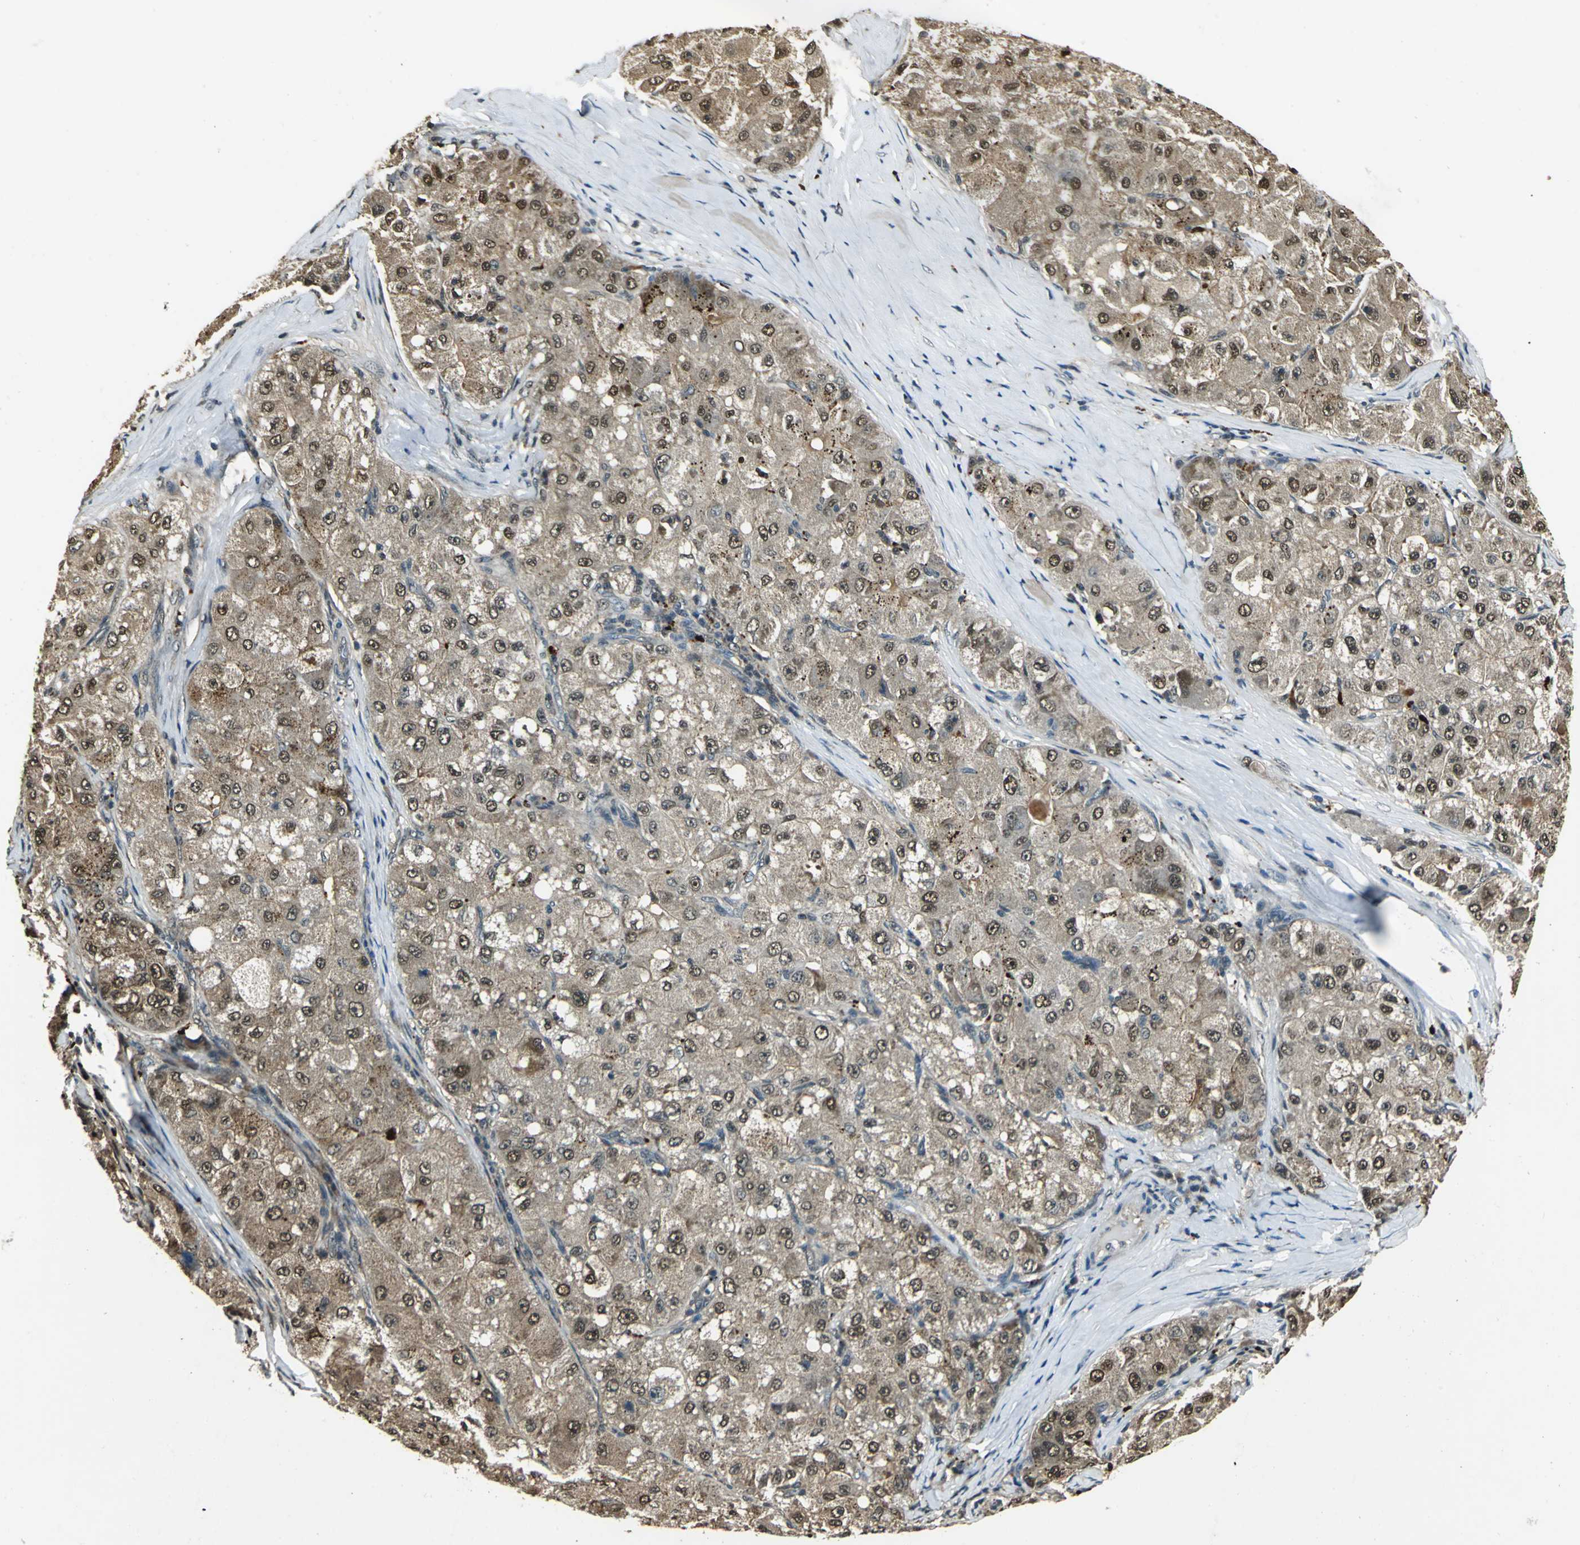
{"staining": {"intensity": "weak", "quantity": ">75%", "location": "cytoplasmic/membranous,nuclear"}, "tissue": "liver cancer", "cell_type": "Tumor cells", "image_type": "cancer", "snomed": [{"axis": "morphology", "description": "Carcinoma, Hepatocellular, NOS"}, {"axis": "topography", "description": "Liver"}], "caption": "Human liver cancer (hepatocellular carcinoma) stained for a protein (brown) shows weak cytoplasmic/membranous and nuclear positive positivity in approximately >75% of tumor cells.", "gene": "PPP1R13L", "patient": {"sex": "male", "age": 80}}